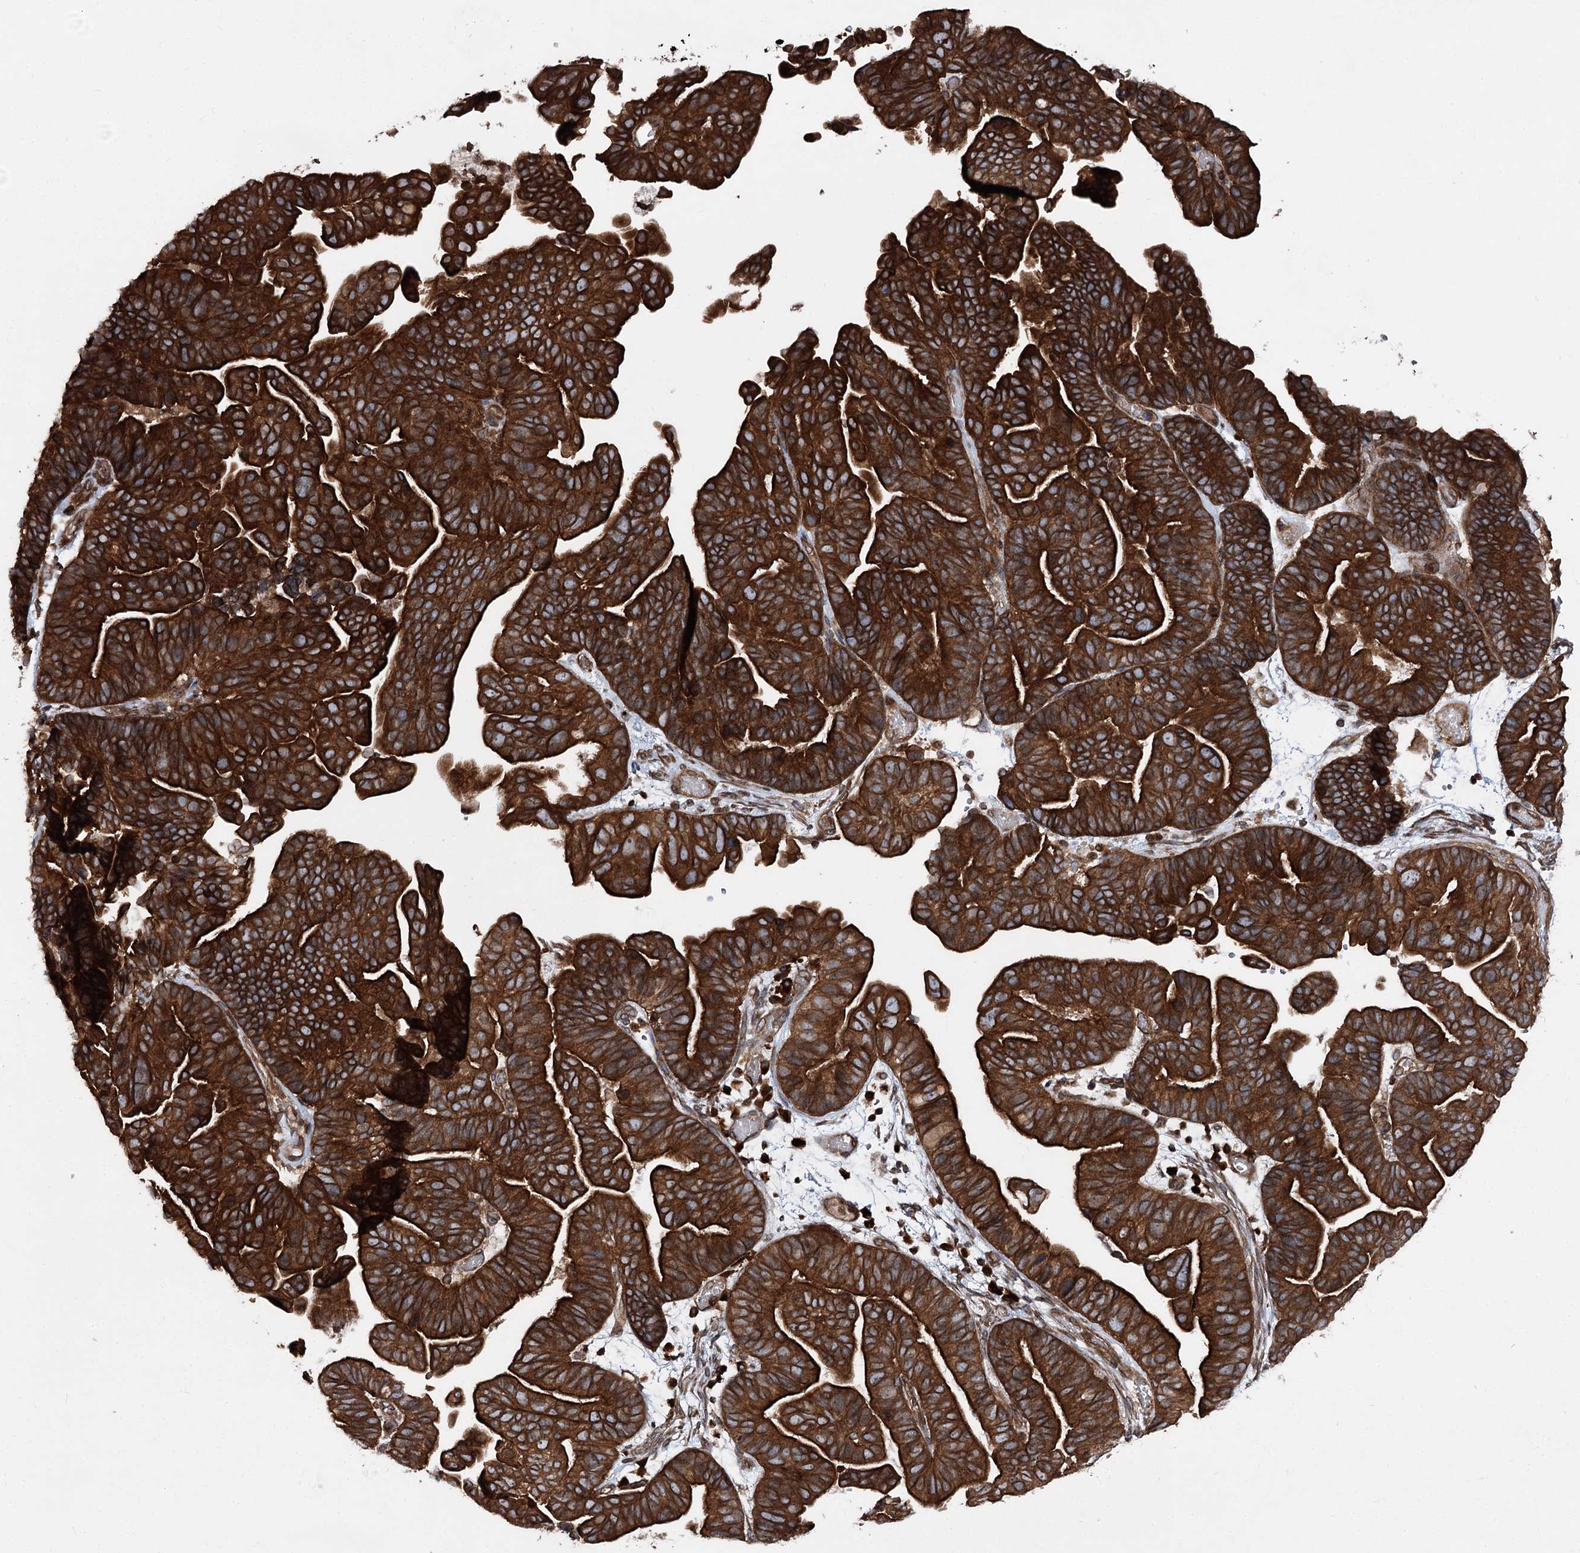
{"staining": {"intensity": "strong", "quantity": ">75%", "location": "cytoplasmic/membranous"}, "tissue": "ovarian cancer", "cell_type": "Tumor cells", "image_type": "cancer", "snomed": [{"axis": "morphology", "description": "Cystadenocarcinoma, serous, NOS"}, {"axis": "topography", "description": "Ovary"}], "caption": "High-magnification brightfield microscopy of ovarian serous cystadenocarcinoma stained with DAB (brown) and counterstained with hematoxylin (blue). tumor cells exhibit strong cytoplasmic/membranous positivity is appreciated in about>75% of cells. The protein of interest is stained brown, and the nuclei are stained in blue (DAB (3,3'-diaminobenzidine) IHC with brightfield microscopy, high magnification).", "gene": "FGFR1OP2", "patient": {"sex": "female", "age": 56}}